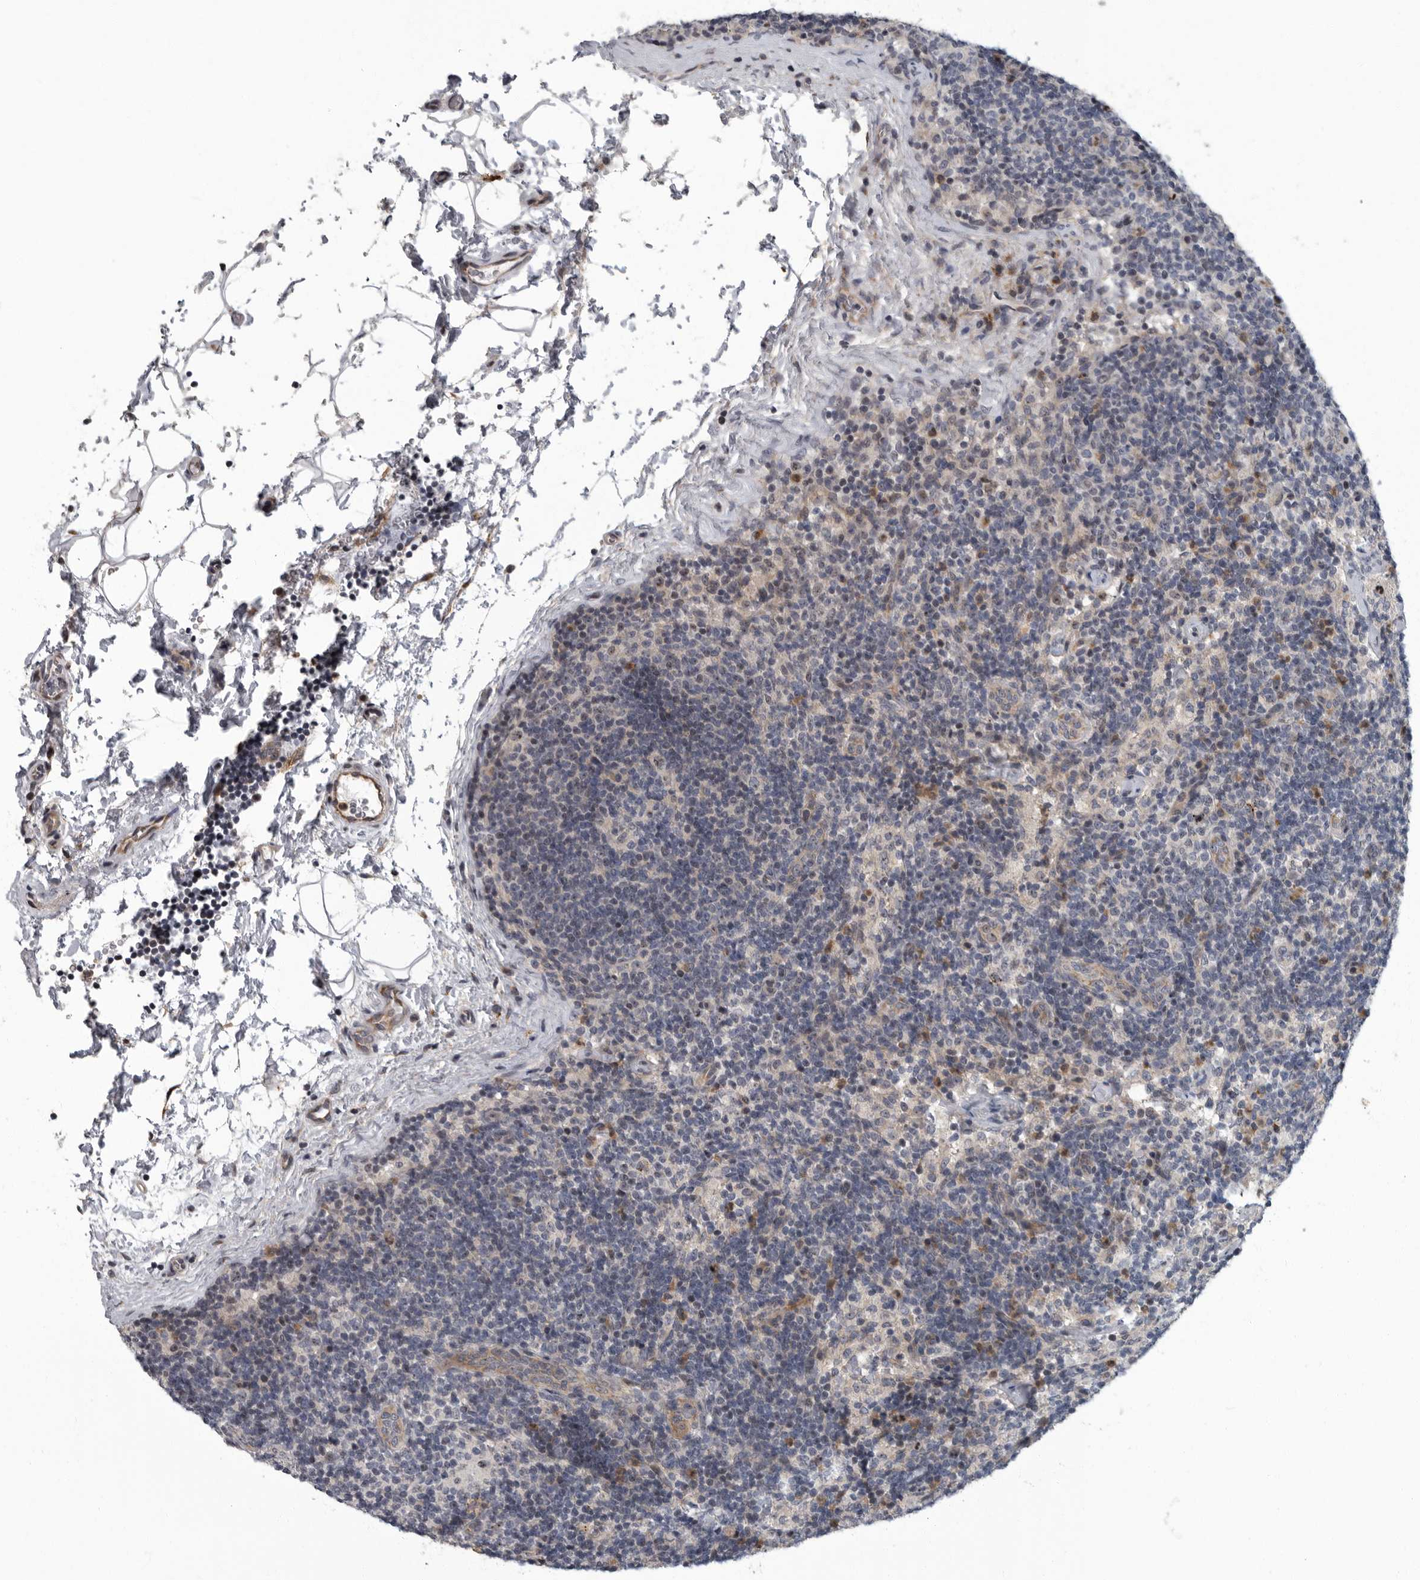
{"staining": {"intensity": "negative", "quantity": "none", "location": "none"}, "tissue": "lymph node", "cell_type": "Germinal center cells", "image_type": "normal", "snomed": [{"axis": "morphology", "description": "Normal tissue, NOS"}, {"axis": "topography", "description": "Lymph node"}], "caption": "This is an immunohistochemistry (IHC) image of unremarkable human lymph node. There is no expression in germinal center cells.", "gene": "PDCD11", "patient": {"sex": "female", "age": 22}}